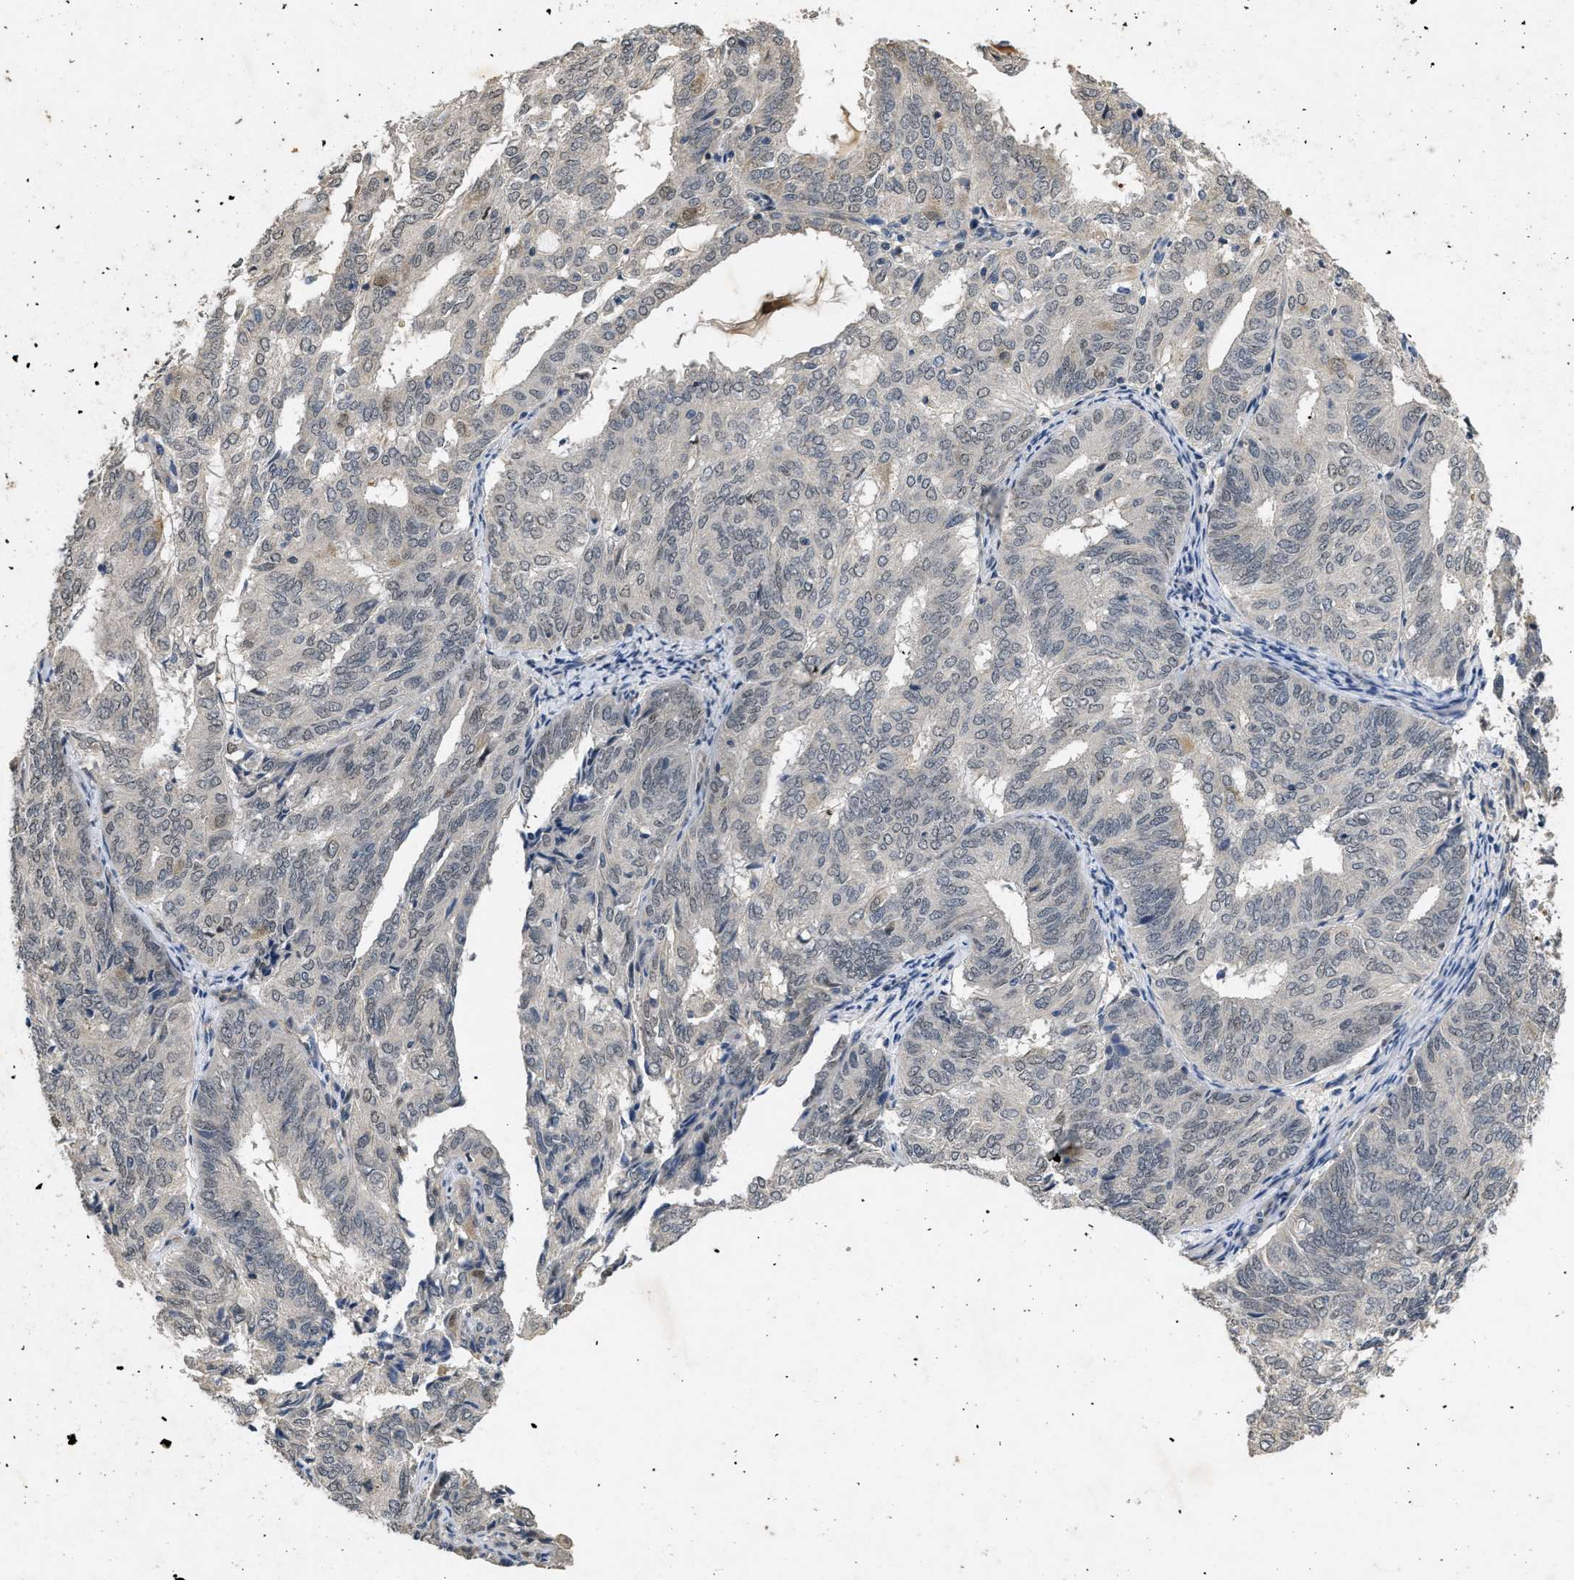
{"staining": {"intensity": "weak", "quantity": "<25%", "location": "cytoplasmic/membranous,nuclear"}, "tissue": "endometrial cancer", "cell_type": "Tumor cells", "image_type": "cancer", "snomed": [{"axis": "morphology", "description": "Adenocarcinoma, NOS"}, {"axis": "topography", "description": "Uterus"}], "caption": "IHC micrograph of human endometrial cancer (adenocarcinoma) stained for a protein (brown), which exhibits no positivity in tumor cells.", "gene": "PAPOLG", "patient": {"sex": "female", "age": 60}}